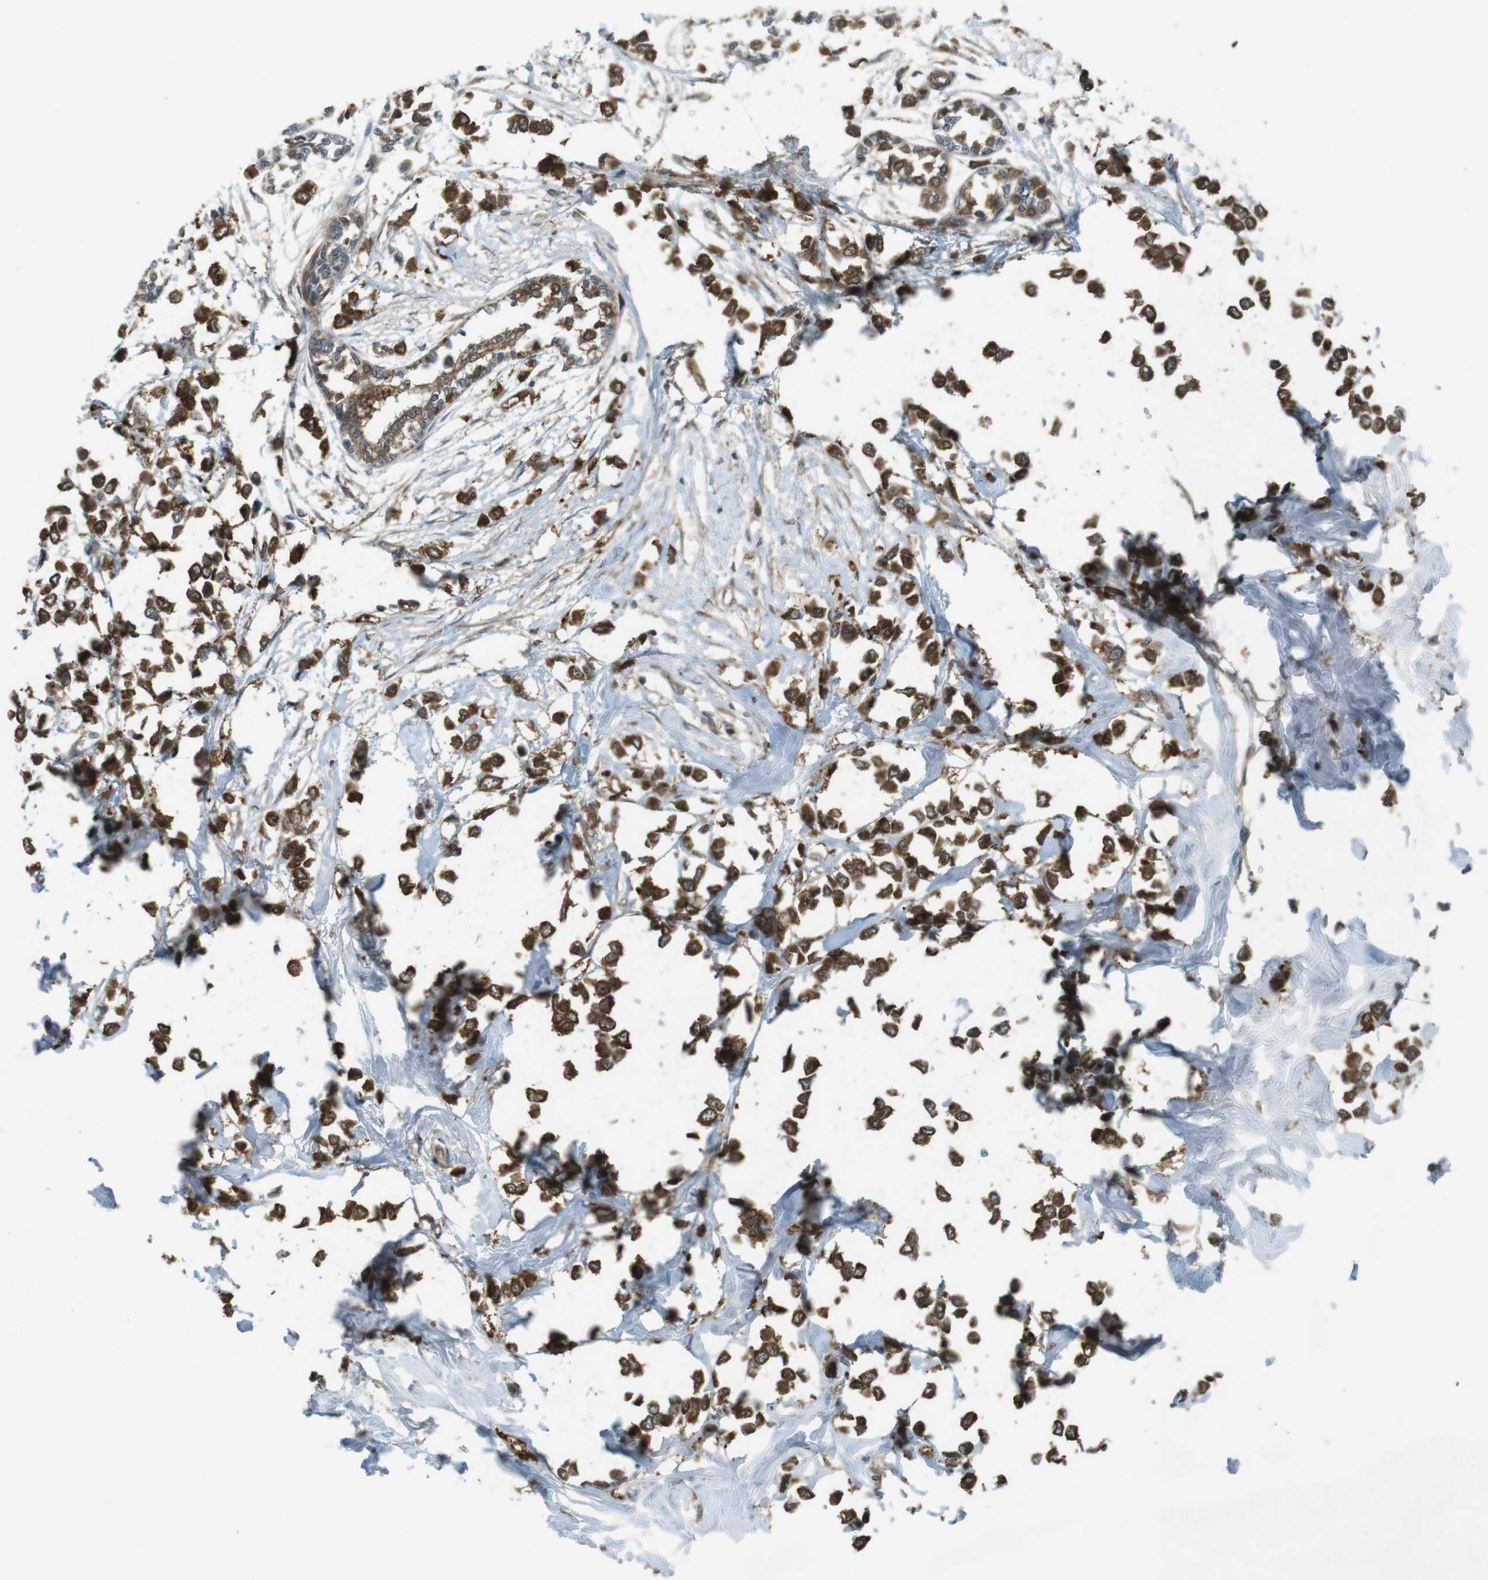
{"staining": {"intensity": "strong", "quantity": ">75%", "location": "cytoplasmic/membranous"}, "tissue": "breast cancer", "cell_type": "Tumor cells", "image_type": "cancer", "snomed": [{"axis": "morphology", "description": "Lobular carcinoma"}, {"axis": "topography", "description": "Breast"}], "caption": "Immunohistochemical staining of human breast lobular carcinoma exhibits high levels of strong cytoplasmic/membranous protein positivity in approximately >75% of tumor cells.", "gene": "LRRC3B", "patient": {"sex": "female", "age": 51}}